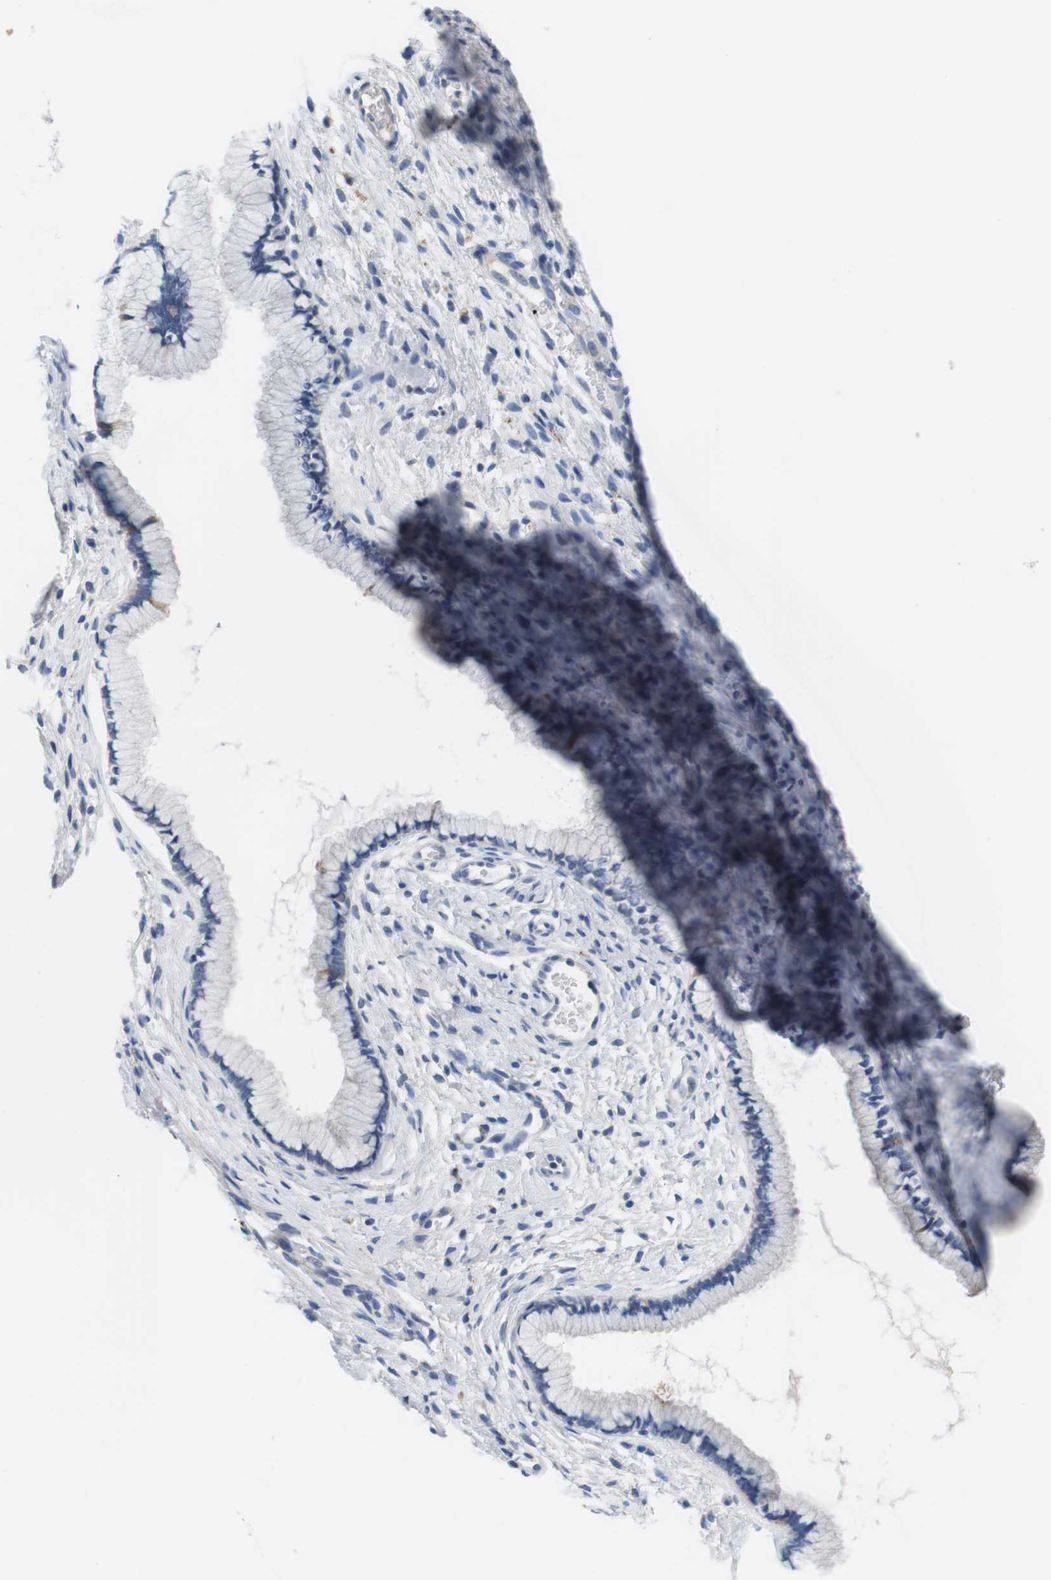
{"staining": {"intensity": "negative", "quantity": "none", "location": "none"}, "tissue": "cervix", "cell_type": "Glandular cells", "image_type": "normal", "snomed": [{"axis": "morphology", "description": "Normal tissue, NOS"}, {"axis": "topography", "description": "Cervix"}], "caption": "Immunohistochemistry (IHC) of unremarkable human cervix demonstrates no positivity in glandular cells. The staining was performed using DAB to visualize the protein expression in brown, while the nuclei were stained in blue with hematoxylin (Magnification: 20x).", "gene": "MAP6", "patient": {"sex": "female", "age": 65}}